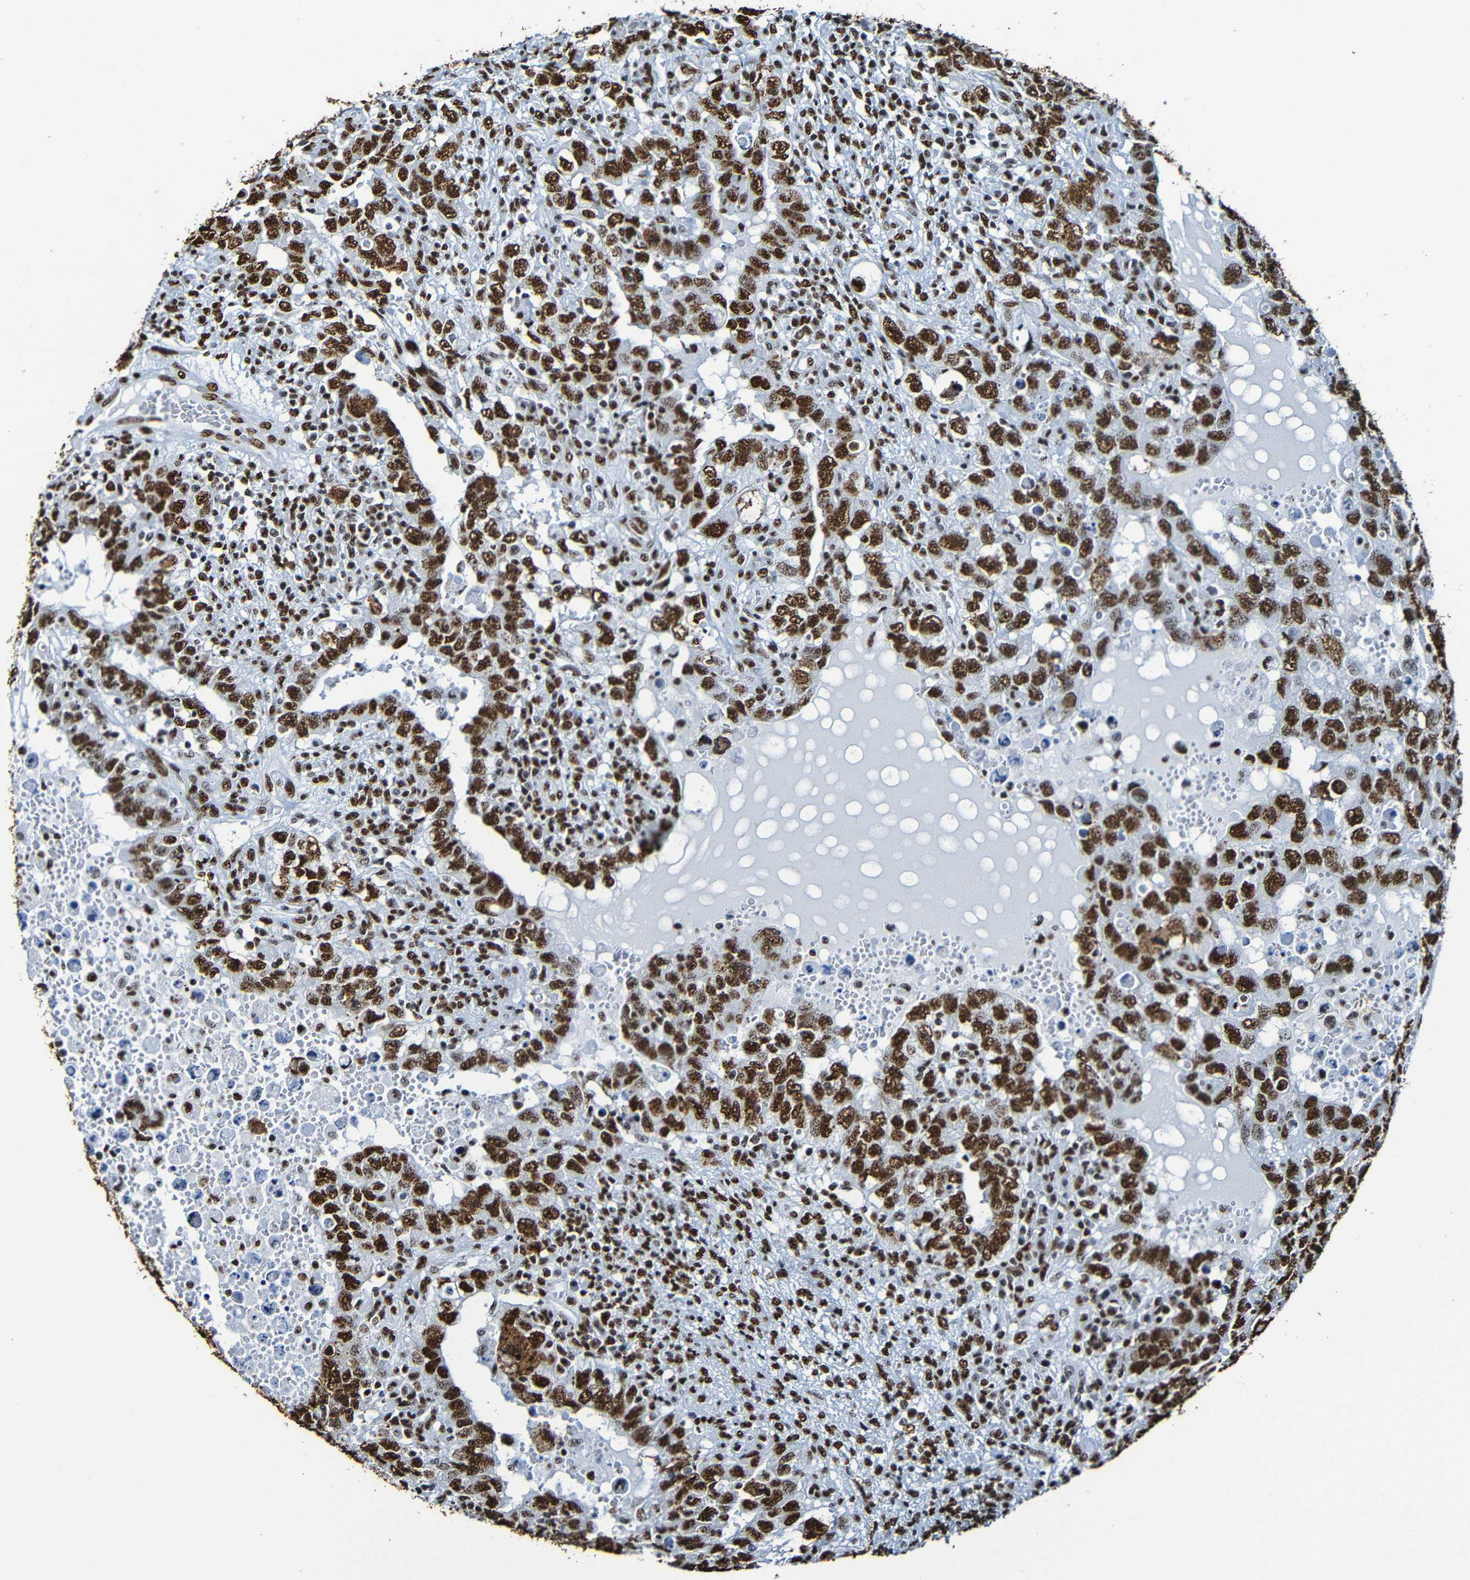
{"staining": {"intensity": "strong", "quantity": ">75%", "location": "nuclear"}, "tissue": "testis cancer", "cell_type": "Tumor cells", "image_type": "cancer", "snomed": [{"axis": "morphology", "description": "Carcinoma, Embryonal, NOS"}, {"axis": "topography", "description": "Testis"}], "caption": "A high-resolution image shows immunohistochemistry staining of testis cancer (embryonal carcinoma), which demonstrates strong nuclear expression in about >75% of tumor cells.", "gene": "SRSF3", "patient": {"sex": "male", "age": 26}}